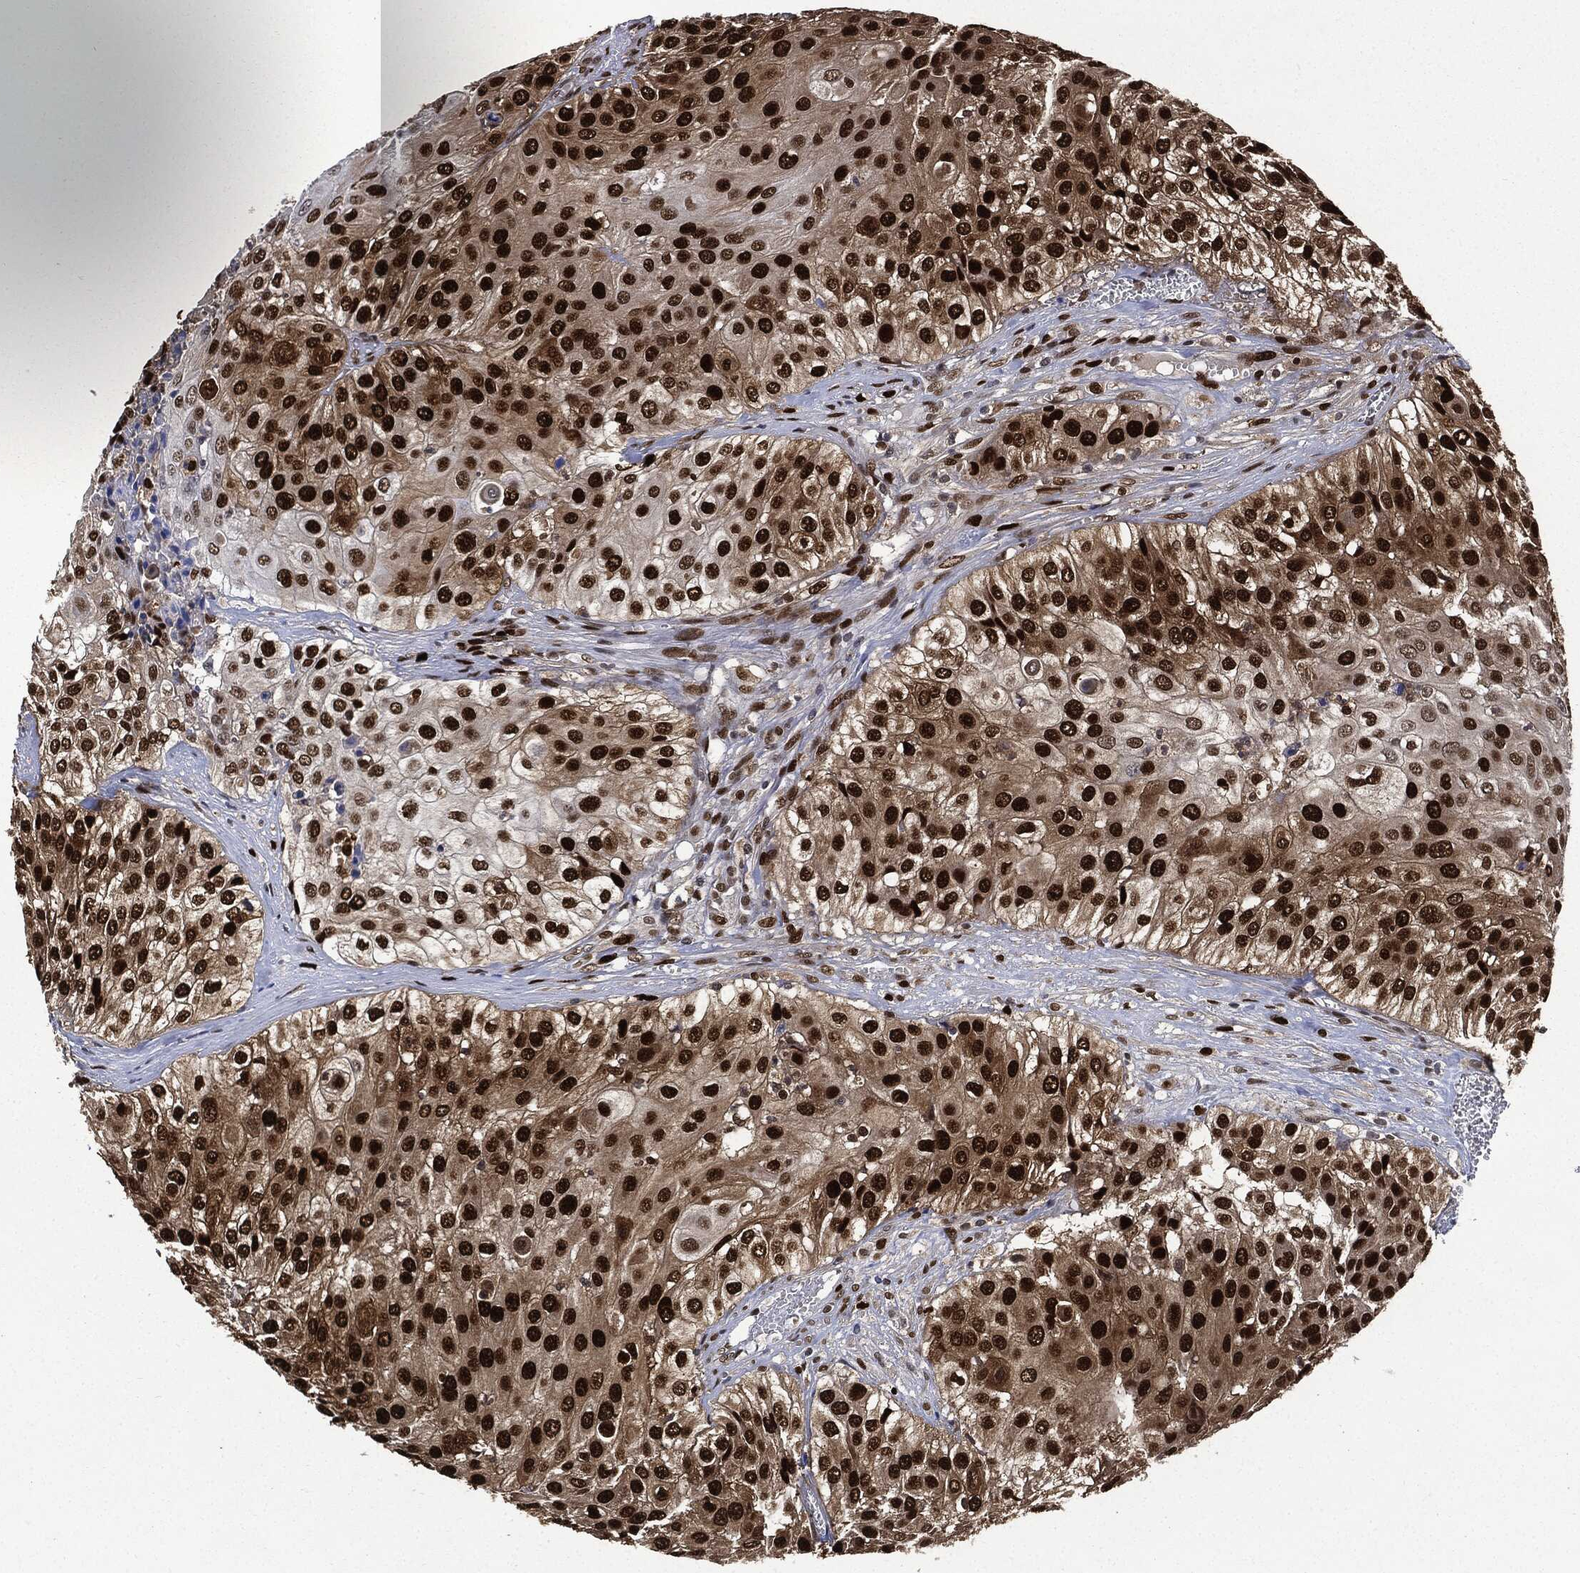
{"staining": {"intensity": "strong", "quantity": ">75%", "location": "nuclear"}, "tissue": "urothelial cancer", "cell_type": "Tumor cells", "image_type": "cancer", "snomed": [{"axis": "morphology", "description": "Urothelial carcinoma, High grade"}, {"axis": "topography", "description": "Urinary bladder"}], "caption": "Urothelial carcinoma (high-grade) stained for a protein reveals strong nuclear positivity in tumor cells. Using DAB (3,3'-diaminobenzidine) (brown) and hematoxylin (blue) stains, captured at high magnification using brightfield microscopy.", "gene": "PCNA", "patient": {"sex": "female", "age": 79}}